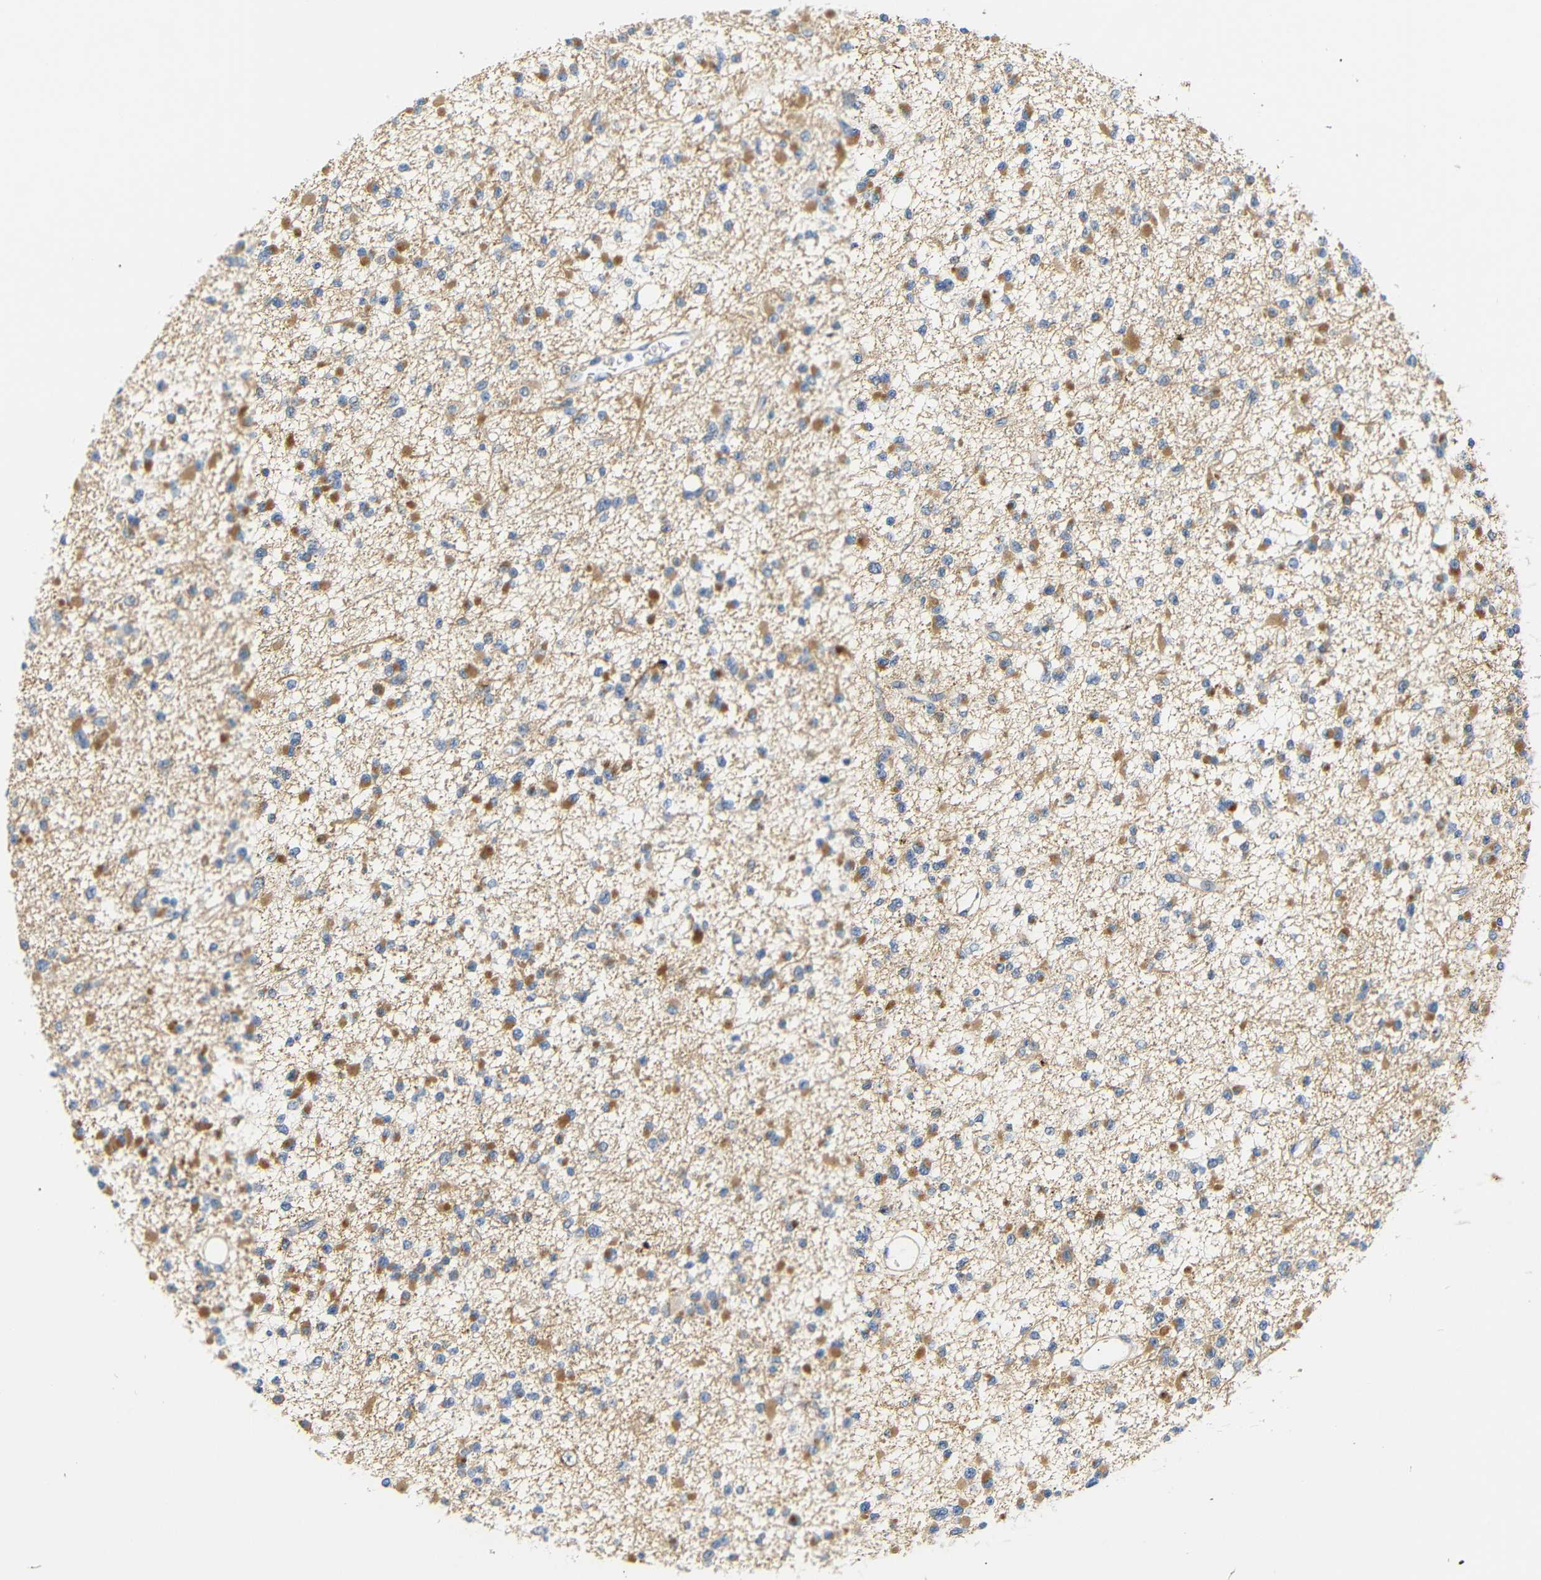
{"staining": {"intensity": "moderate", "quantity": "25%-75%", "location": "cytoplasmic/membranous"}, "tissue": "glioma", "cell_type": "Tumor cells", "image_type": "cancer", "snomed": [{"axis": "morphology", "description": "Glioma, malignant, Low grade"}, {"axis": "topography", "description": "Brain"}], "caption": "Immunohistochemical staining of glioma shows medium levels of moderate cytoplasmic/membranous protein positivity in about 25%-75% of tumor cells.", "gene": "STMN3", "patient": {"sex": "female", "age": 22}}